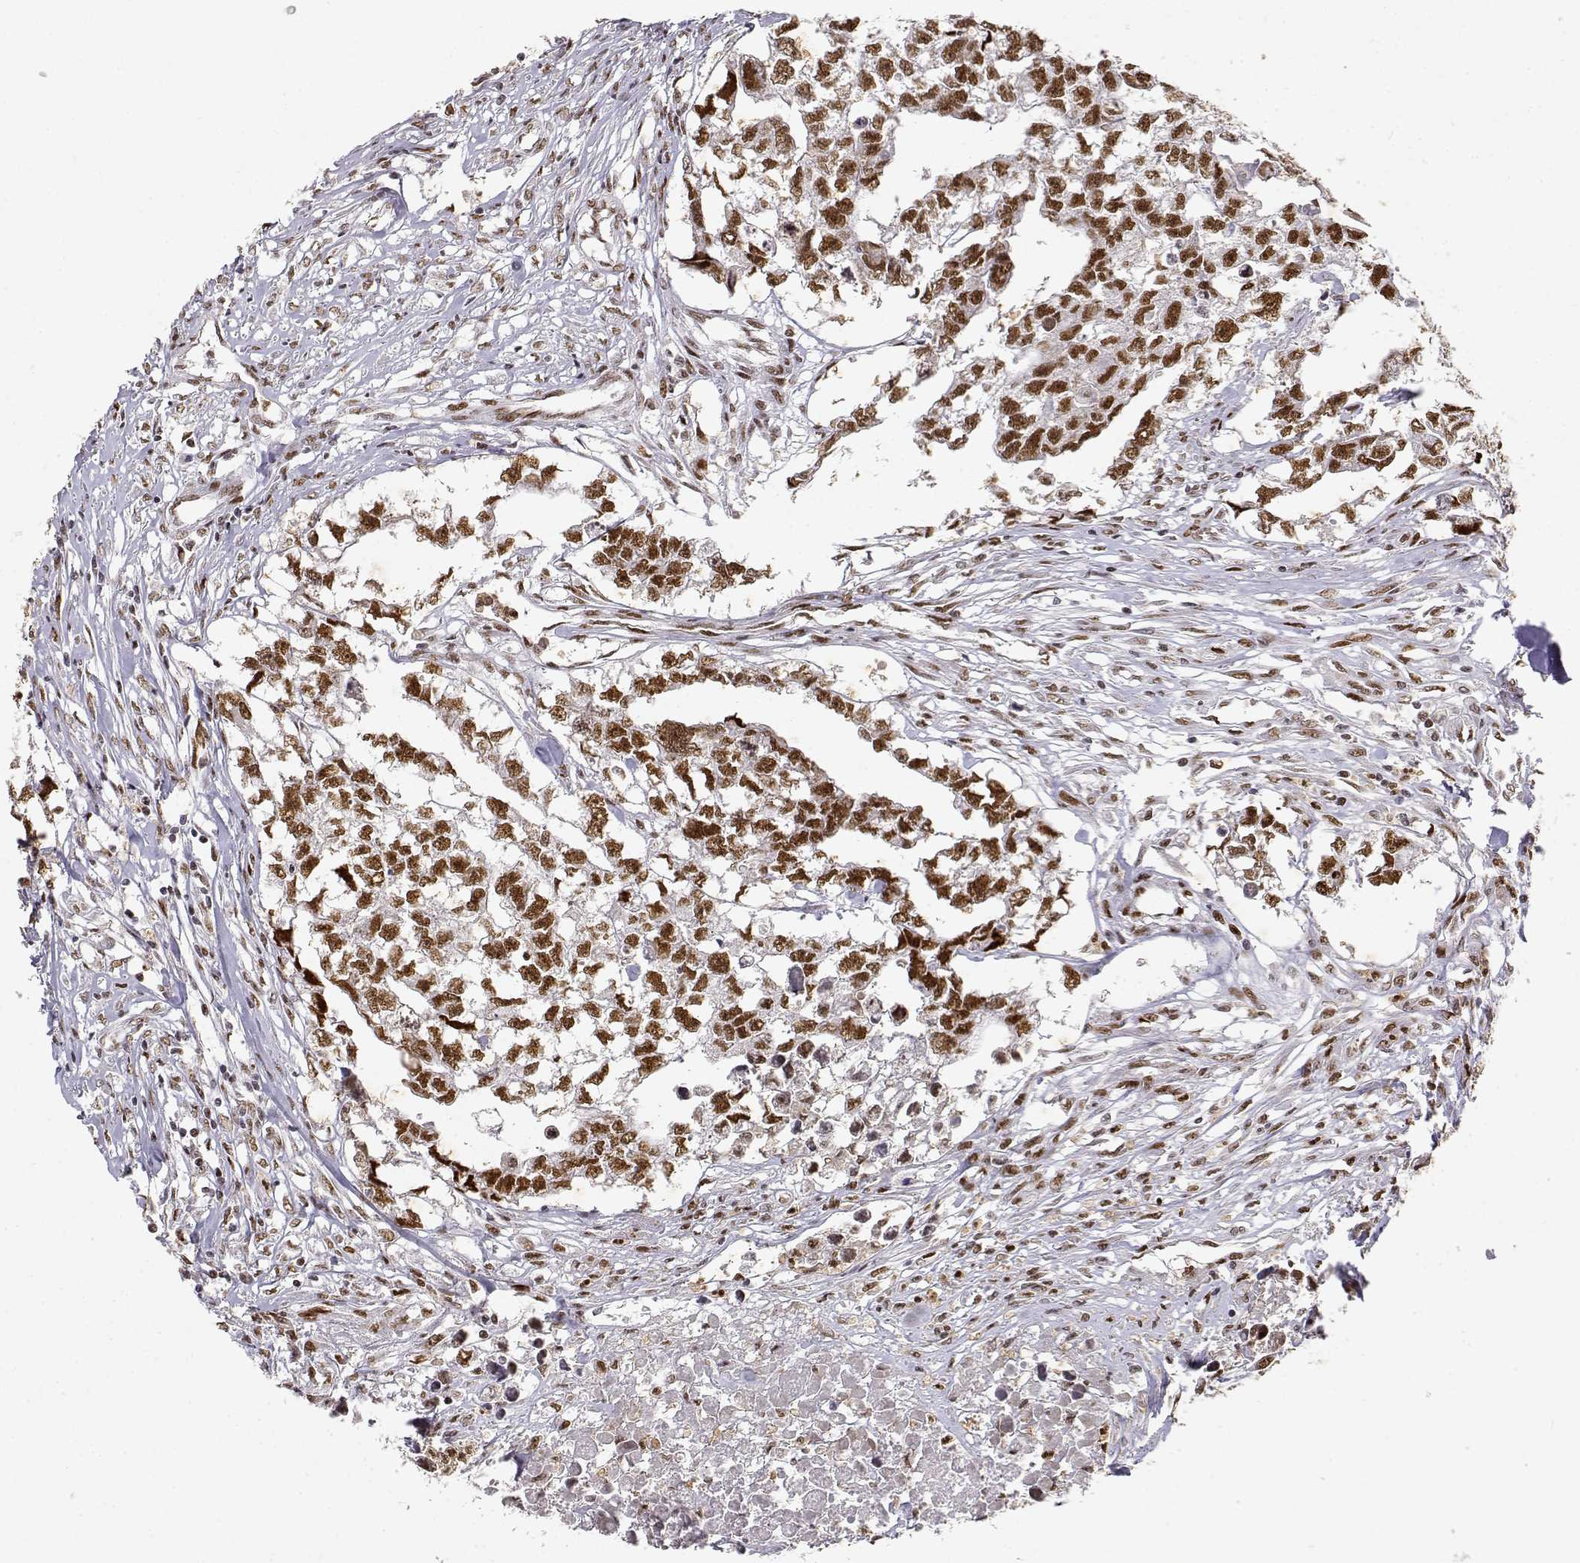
{"staining": {"intensity": "moderate", "quantity": ">75%", "location": "nuclear"}, "tissue": "testis cancer", "cell_type": "Tumor cells", "image_type": "cancer", "snomed": [{"axis": "morphology", "description": "Carcinoma, Embryonal, NOS"}, {"axis": "morphology", "description": "Teratoma, malignant, NOS"}, {"axis": "topography", "description": "Testis"}], "caption": "Immunohistochemistry (DAB (3,3'-diaminobenzidine)) staining of teratoma (malignant) (testis) demonstrates moderate nuclear protein positivity in about >75% of tumor cells.", "gene": "RSF1", "patient": {"sex": "male", "age": 44}}